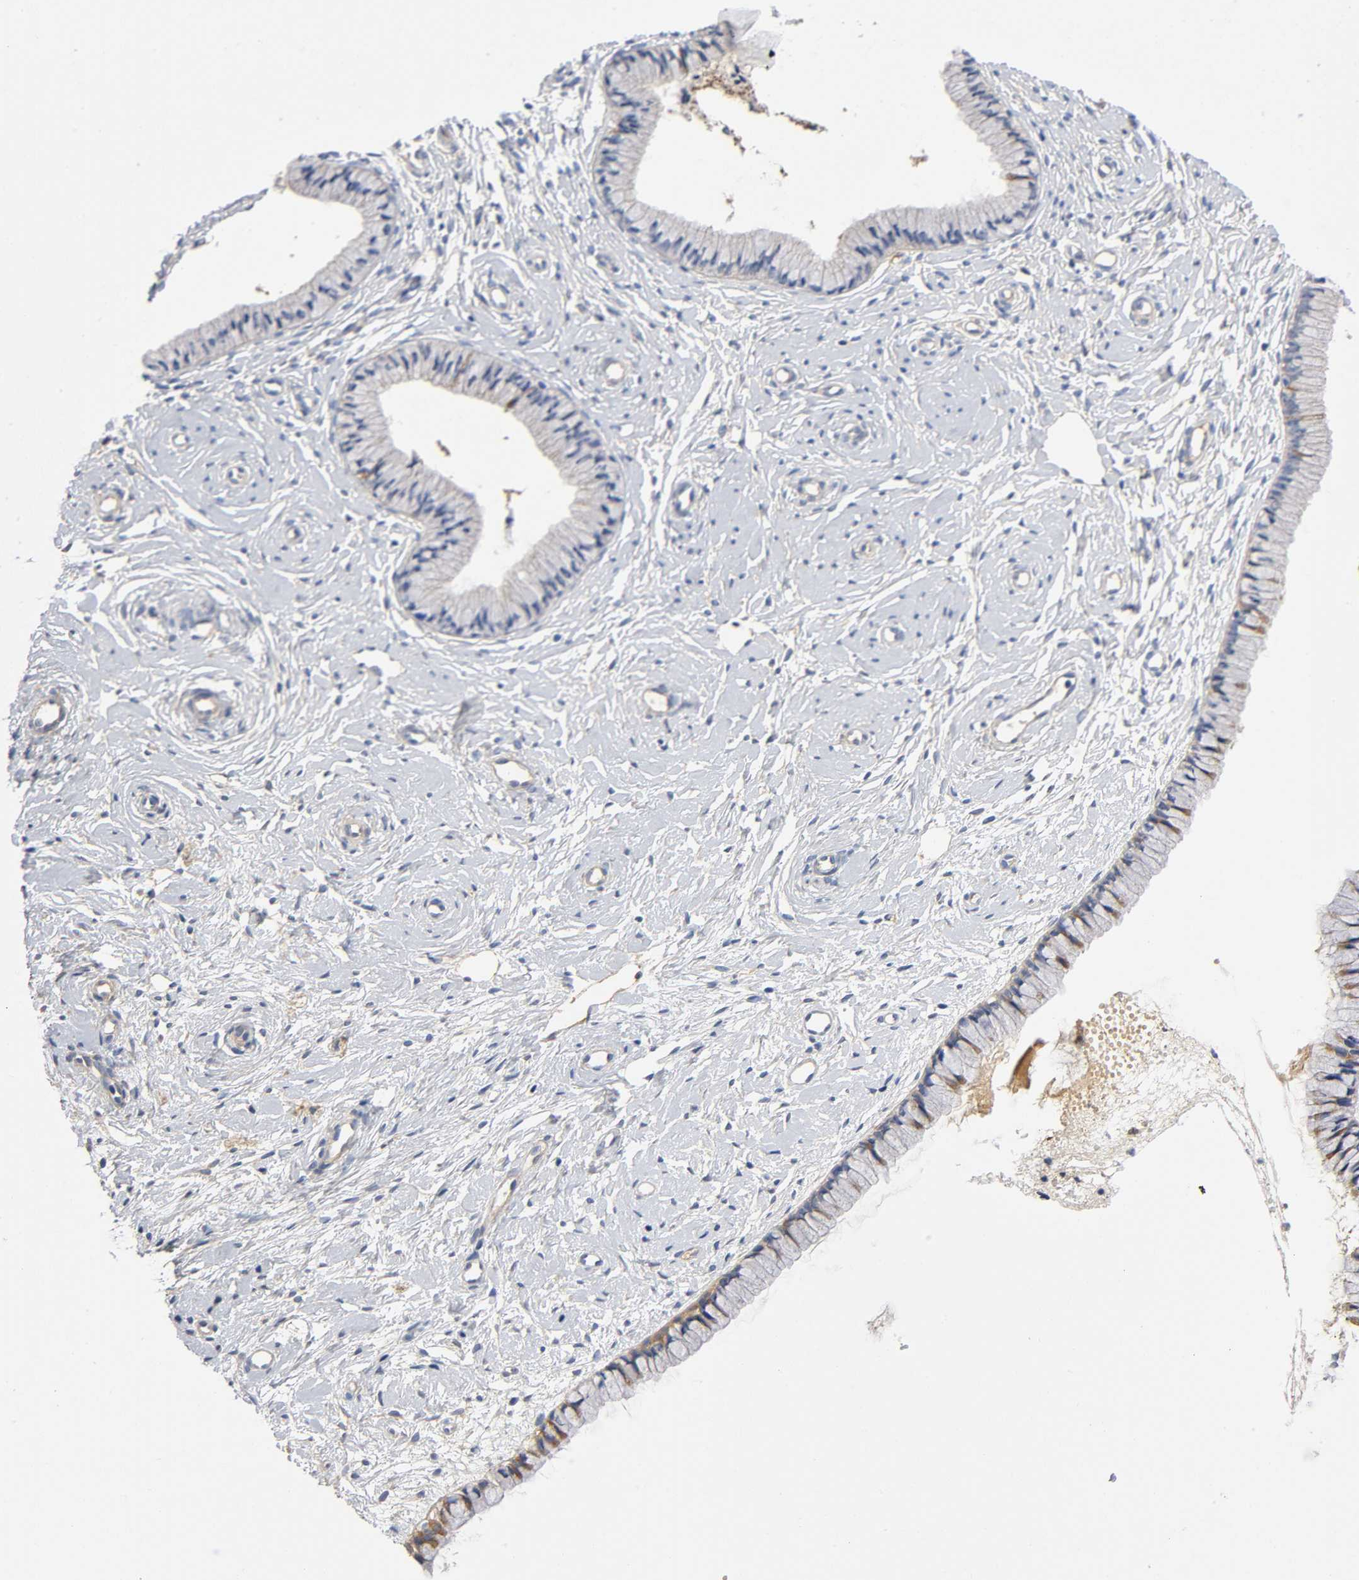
{"staining": {"intensity": "moderate", "quantity": "25%-75%", "location": "cytoplasmic/membranous"}, "tissue": "cervix", "cell_type": "Glandular cells", "image_type": "normal", "snomed": [{"axis": "morphology", "description": "Normal tissue, NOS"}, {"axis": "topography", "description": "Cervix"}], "caption": "Immunohistochemistry image of unremarkable cervix stained for a protein (brown), which shows medium levels of moderate cytoplasmic/membranous staining in approximately 25%-75% of glandular cells.", "gene": "TNC", "patient": {"sex": "female", "age": 46}}